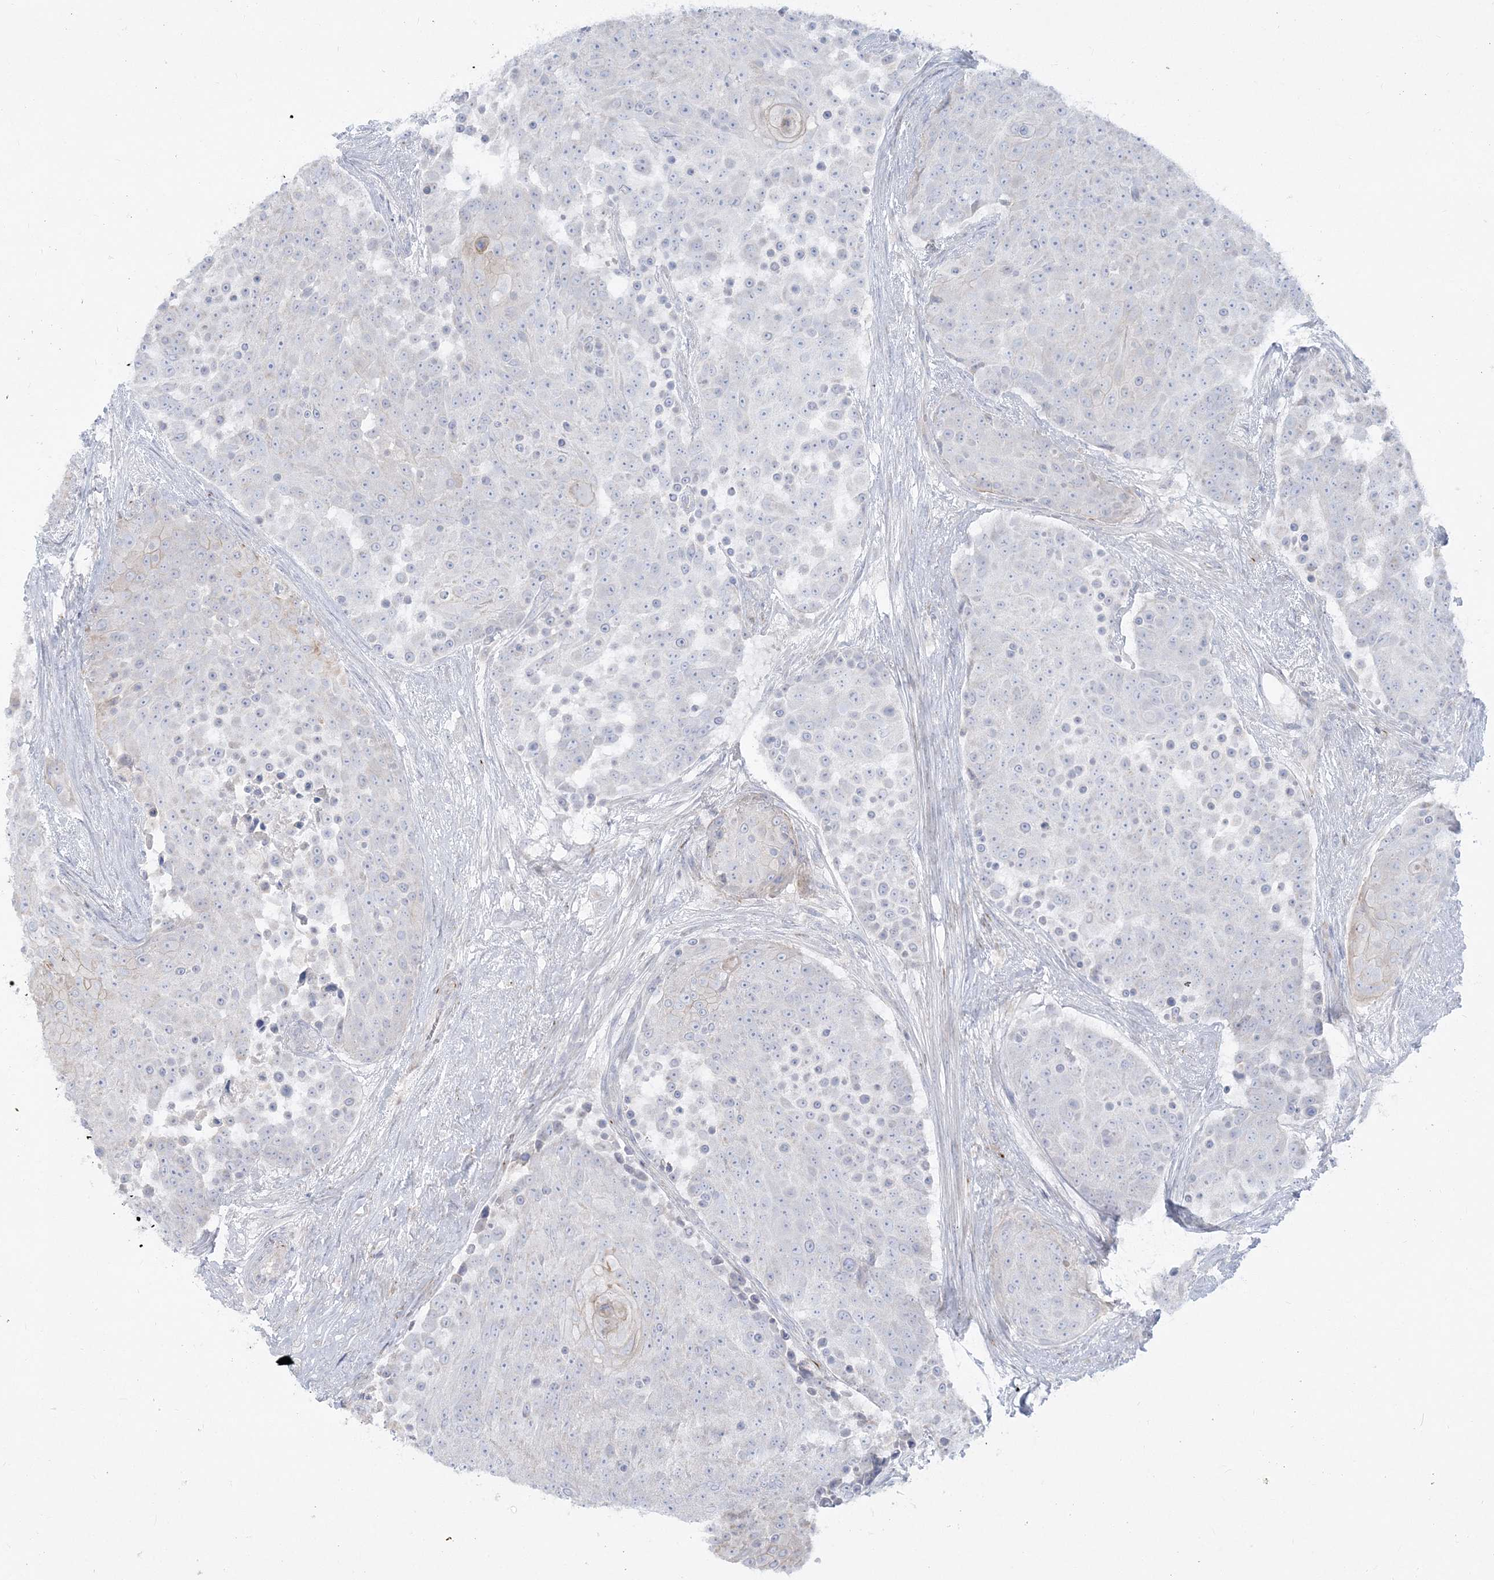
{"staining": {"intensity": "negative", "quantity": "none", "location": "none"}, "tissue": "urothelial cancer", "cell_type": "Tumor cells", "image_type": "cancer", "snomed": [{"axis": "morphology", "description": "Urothelial carcinoma, High grade"}, {"axis": "topography", "description": "Urinary bladder"}], "caption": "Immunohistochemistry (IHC) micrograph of neoplastic tissue: urothelial carcinoma (high-grade) stained with DAB (3,3'-diaminobenzidine) displays no significant protein positivity in tumor cells.", "gene": "GPAT2", "patient": {"sex": "female", "age": 63}}